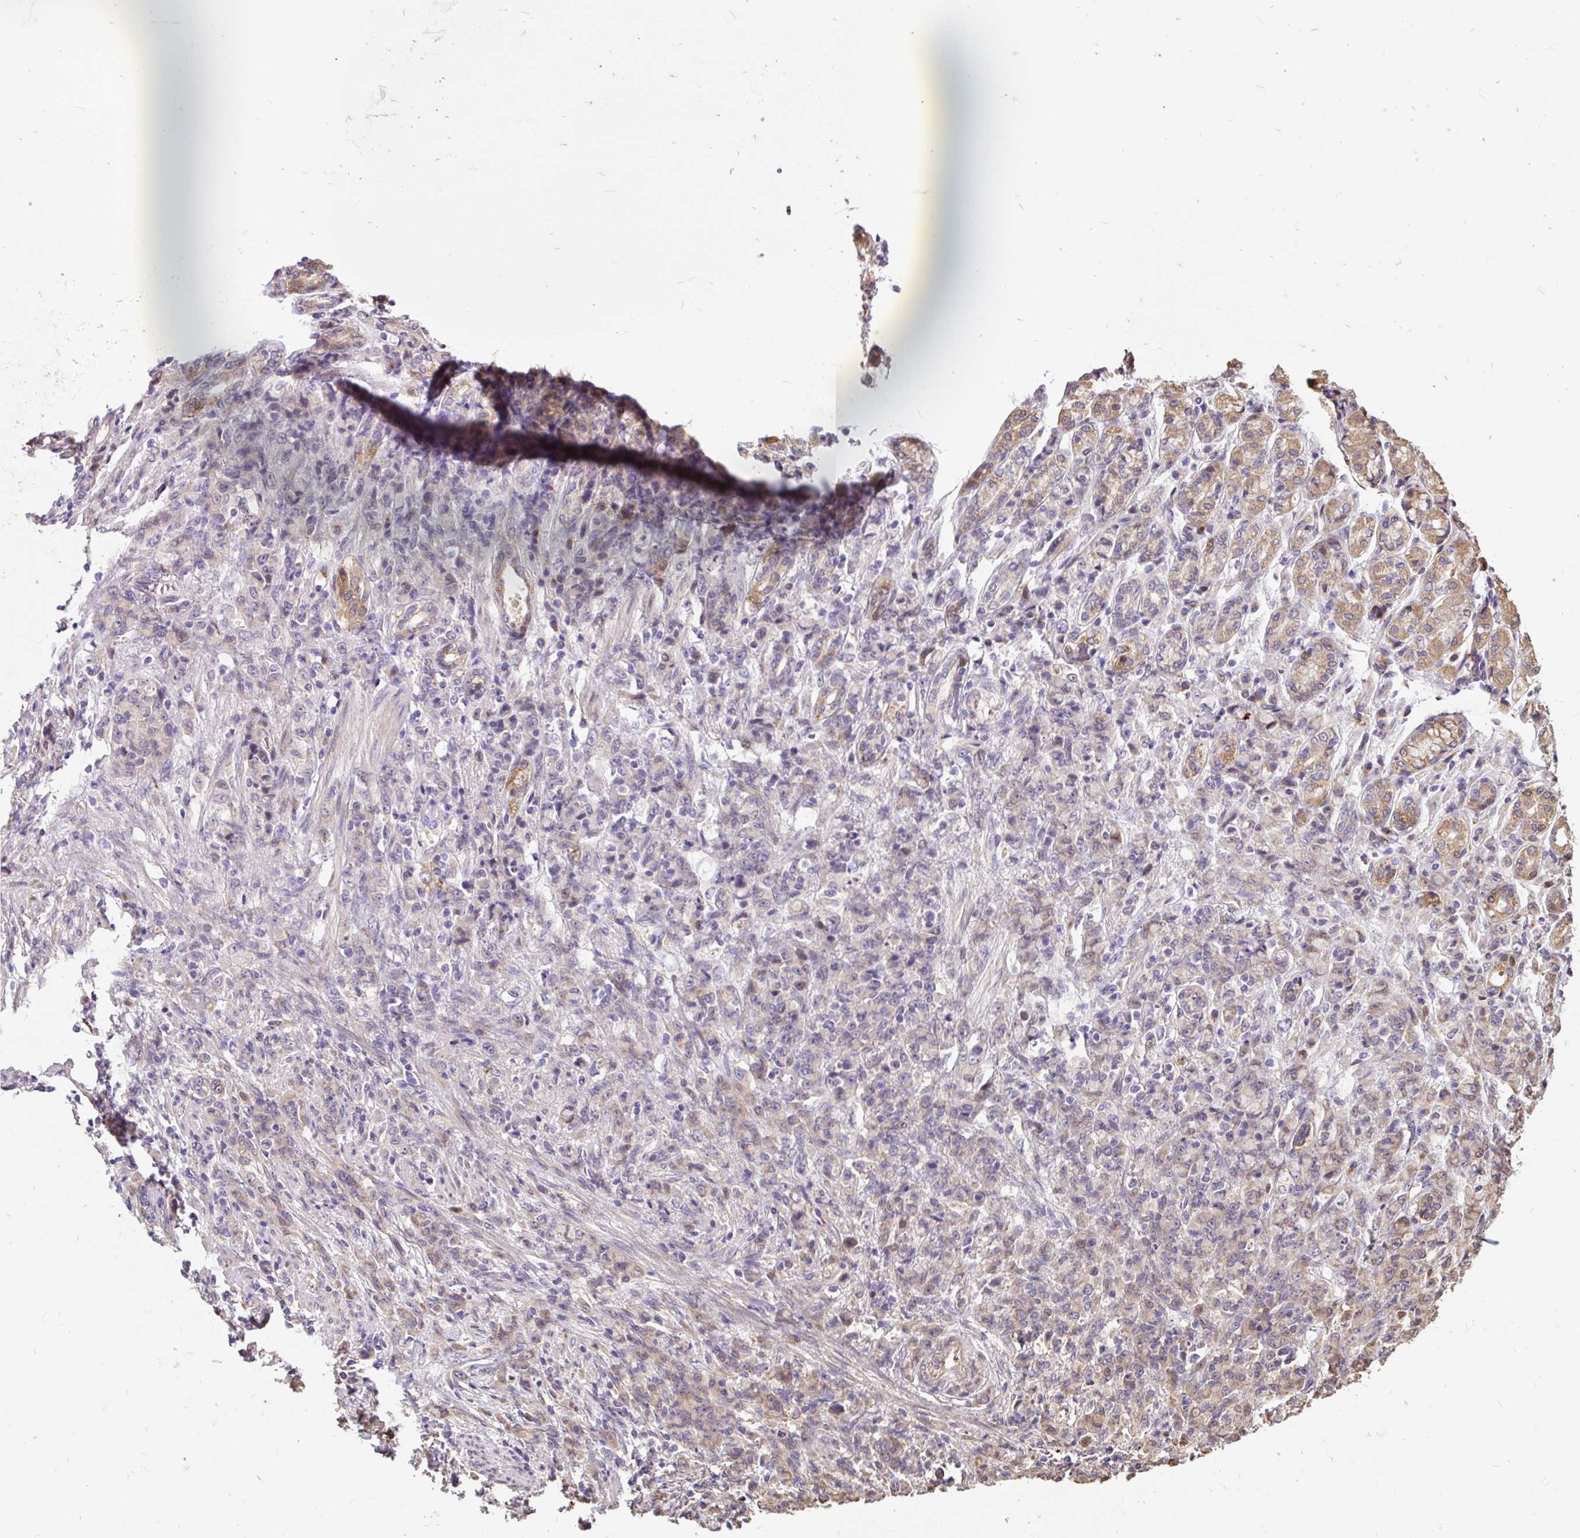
{"staining": {"intensity": "weak", "quantity": "<25%", "location": "cytoplasmic/membranous"}, "tissue": "stomach cancer", "cell_type": "Tumor cells", "image_type": "cancer", "snomed": [{"axis": "morphology", "description": "Adenocarcinoma, NOS"}, {"axis": "topography", "description": "Stomach"}], "caption": "Immunohistochemistry (IHC) image of human adenocarcinoma (stomach) stained for a protein (brown), which reveals no expression in tumor cells.", "gene": "PUS7L", "patient": {"sex": "female", "age": 79}}